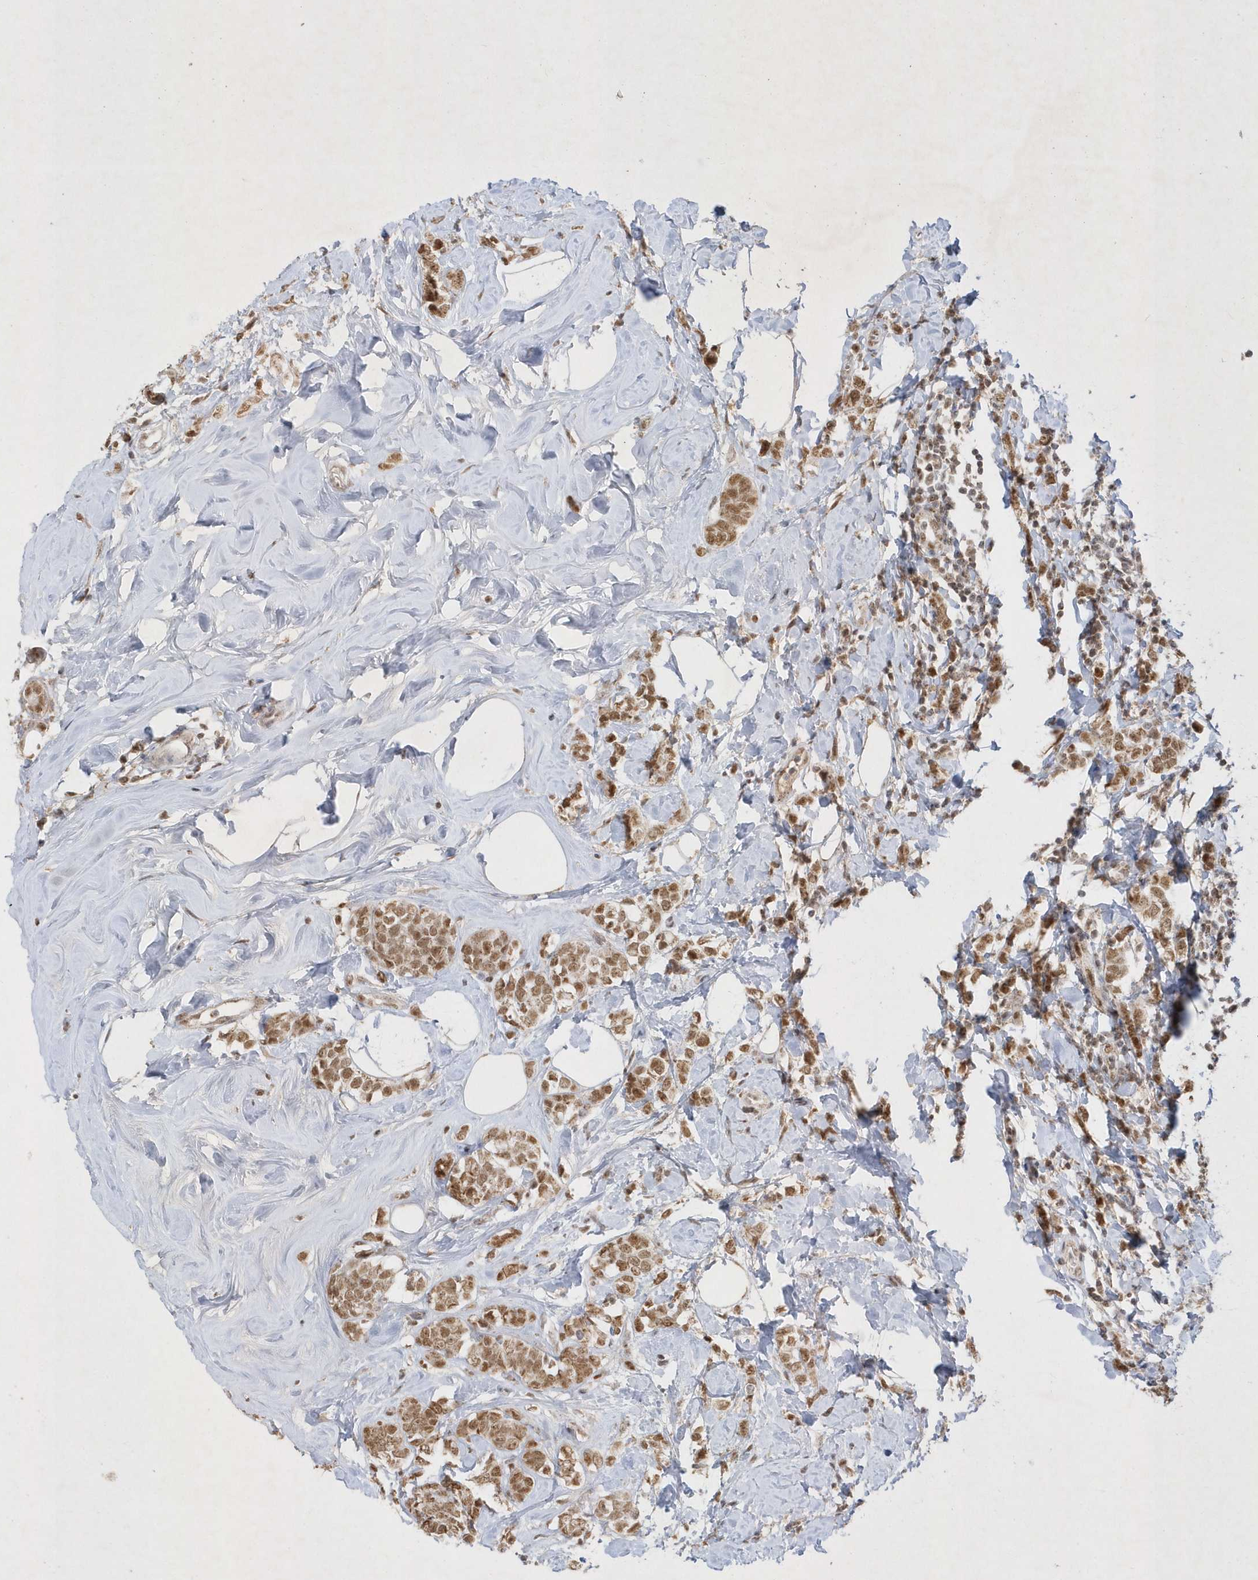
{"staining": {"intensity": "moderate", "quantity": ">75%", "location": "nuclear"}, "tissue": "breast cancer", "cell_type": "Tumor cells", "image_type": "cancer", "snomed": [{"axis": "morphology", "description": "Lobular carcinoma"}, {"axis": "topography", "description": "Breast"}], "caption": "Brown immunohistochemical staining in human breast cancer (lobular carcinoma) reveals moderate nuclear positivity in approximately >75% of tumor cells.", "gene": "CPSF3", "patient": {"sex": "female", "age": 47}}